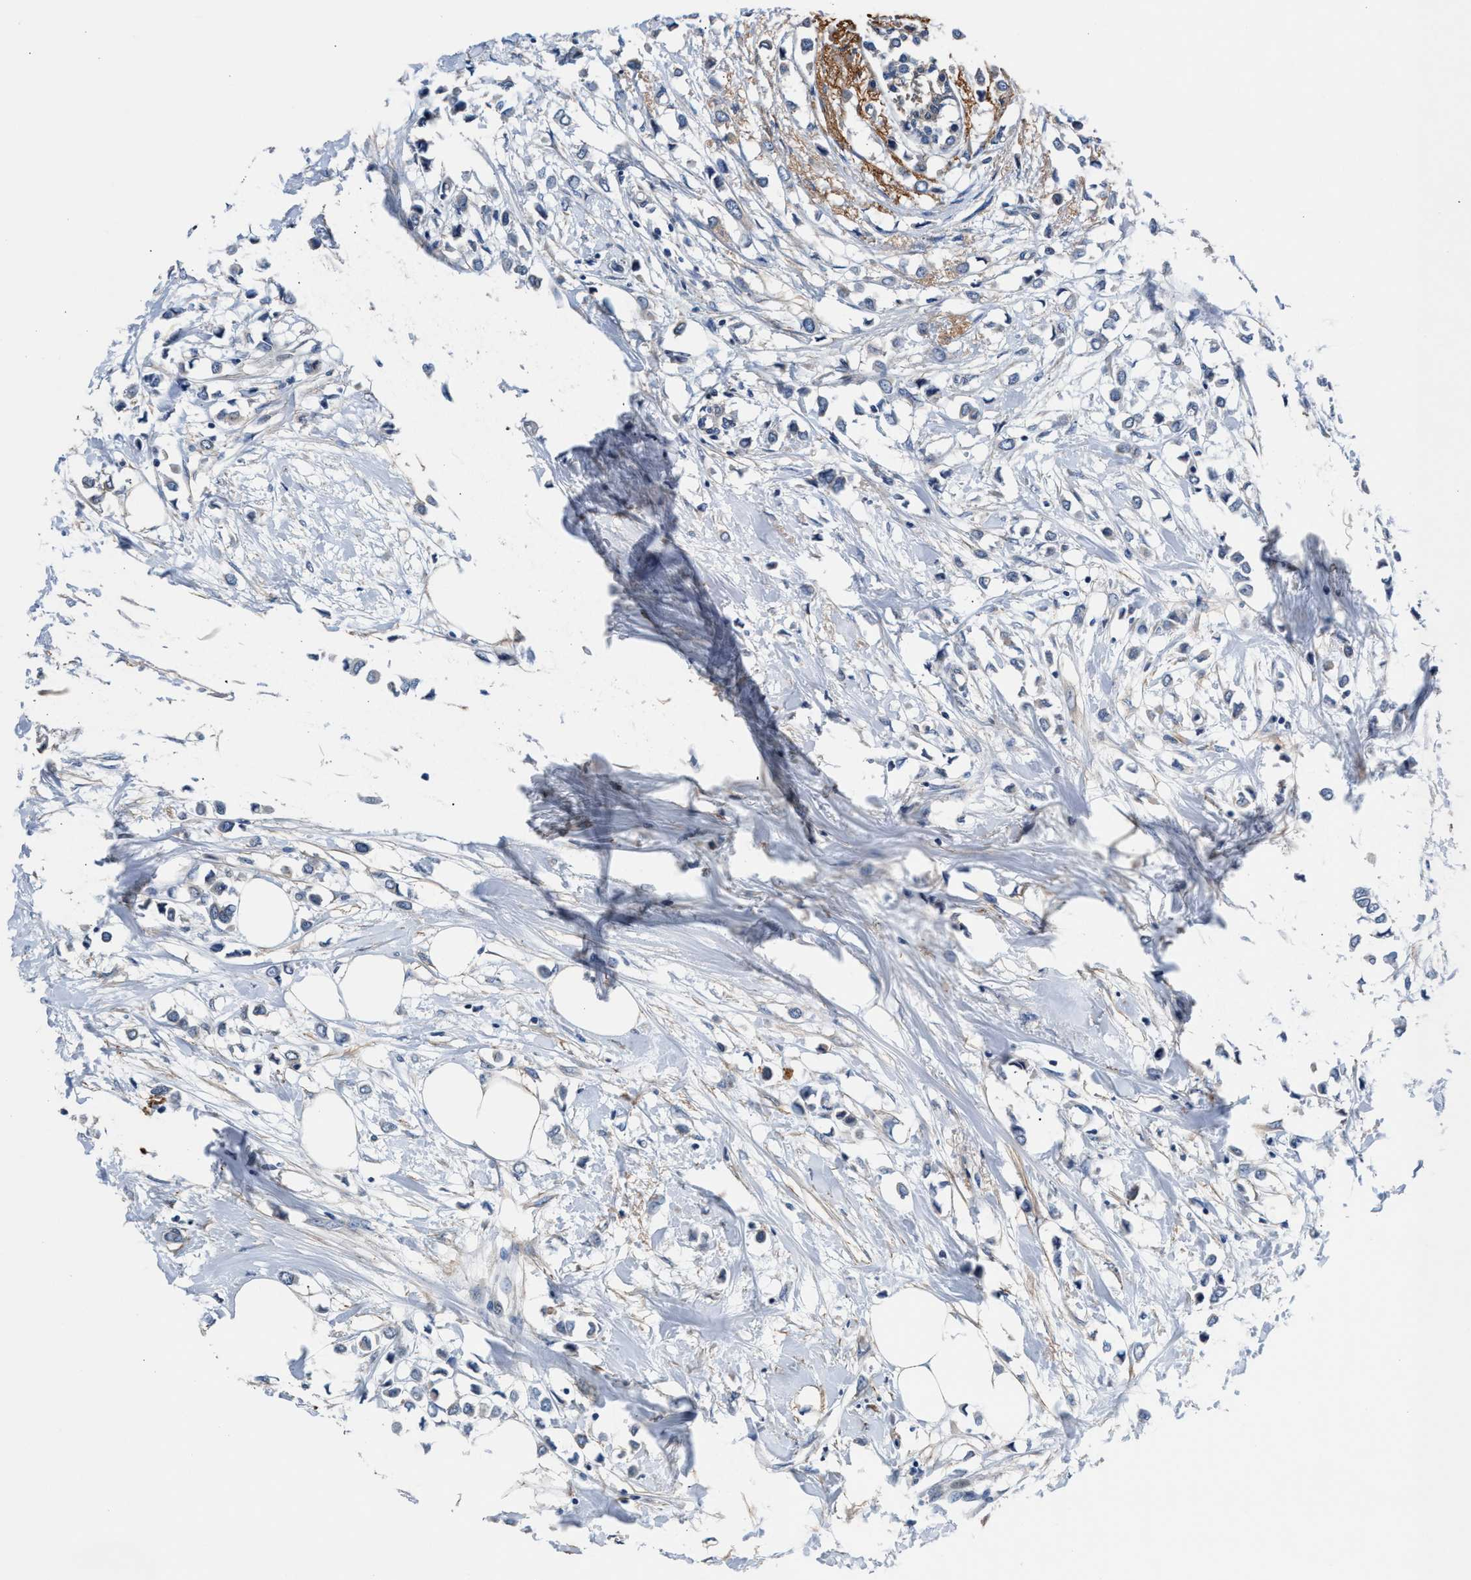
{"staining": {"intensity": "negative", "quantity": "none", "location": "none"}, "tissue": "breast cancer", "cell_type": "Tumor cells", "image_type": "cancer", "snomed": [{"axis": "morphology", "description": "Lobular carcinoma"}, {"axis": "topography", "description": "Breast"}], "caption": "Immunohistochemistry (IHC) photomicrograph of human lobular carcinoma (breast) stained for a protein (brown), which exhibits no expression in tumor cells.", "gene": "MYH3", "patient": {"sex": "female", "age": 51}}